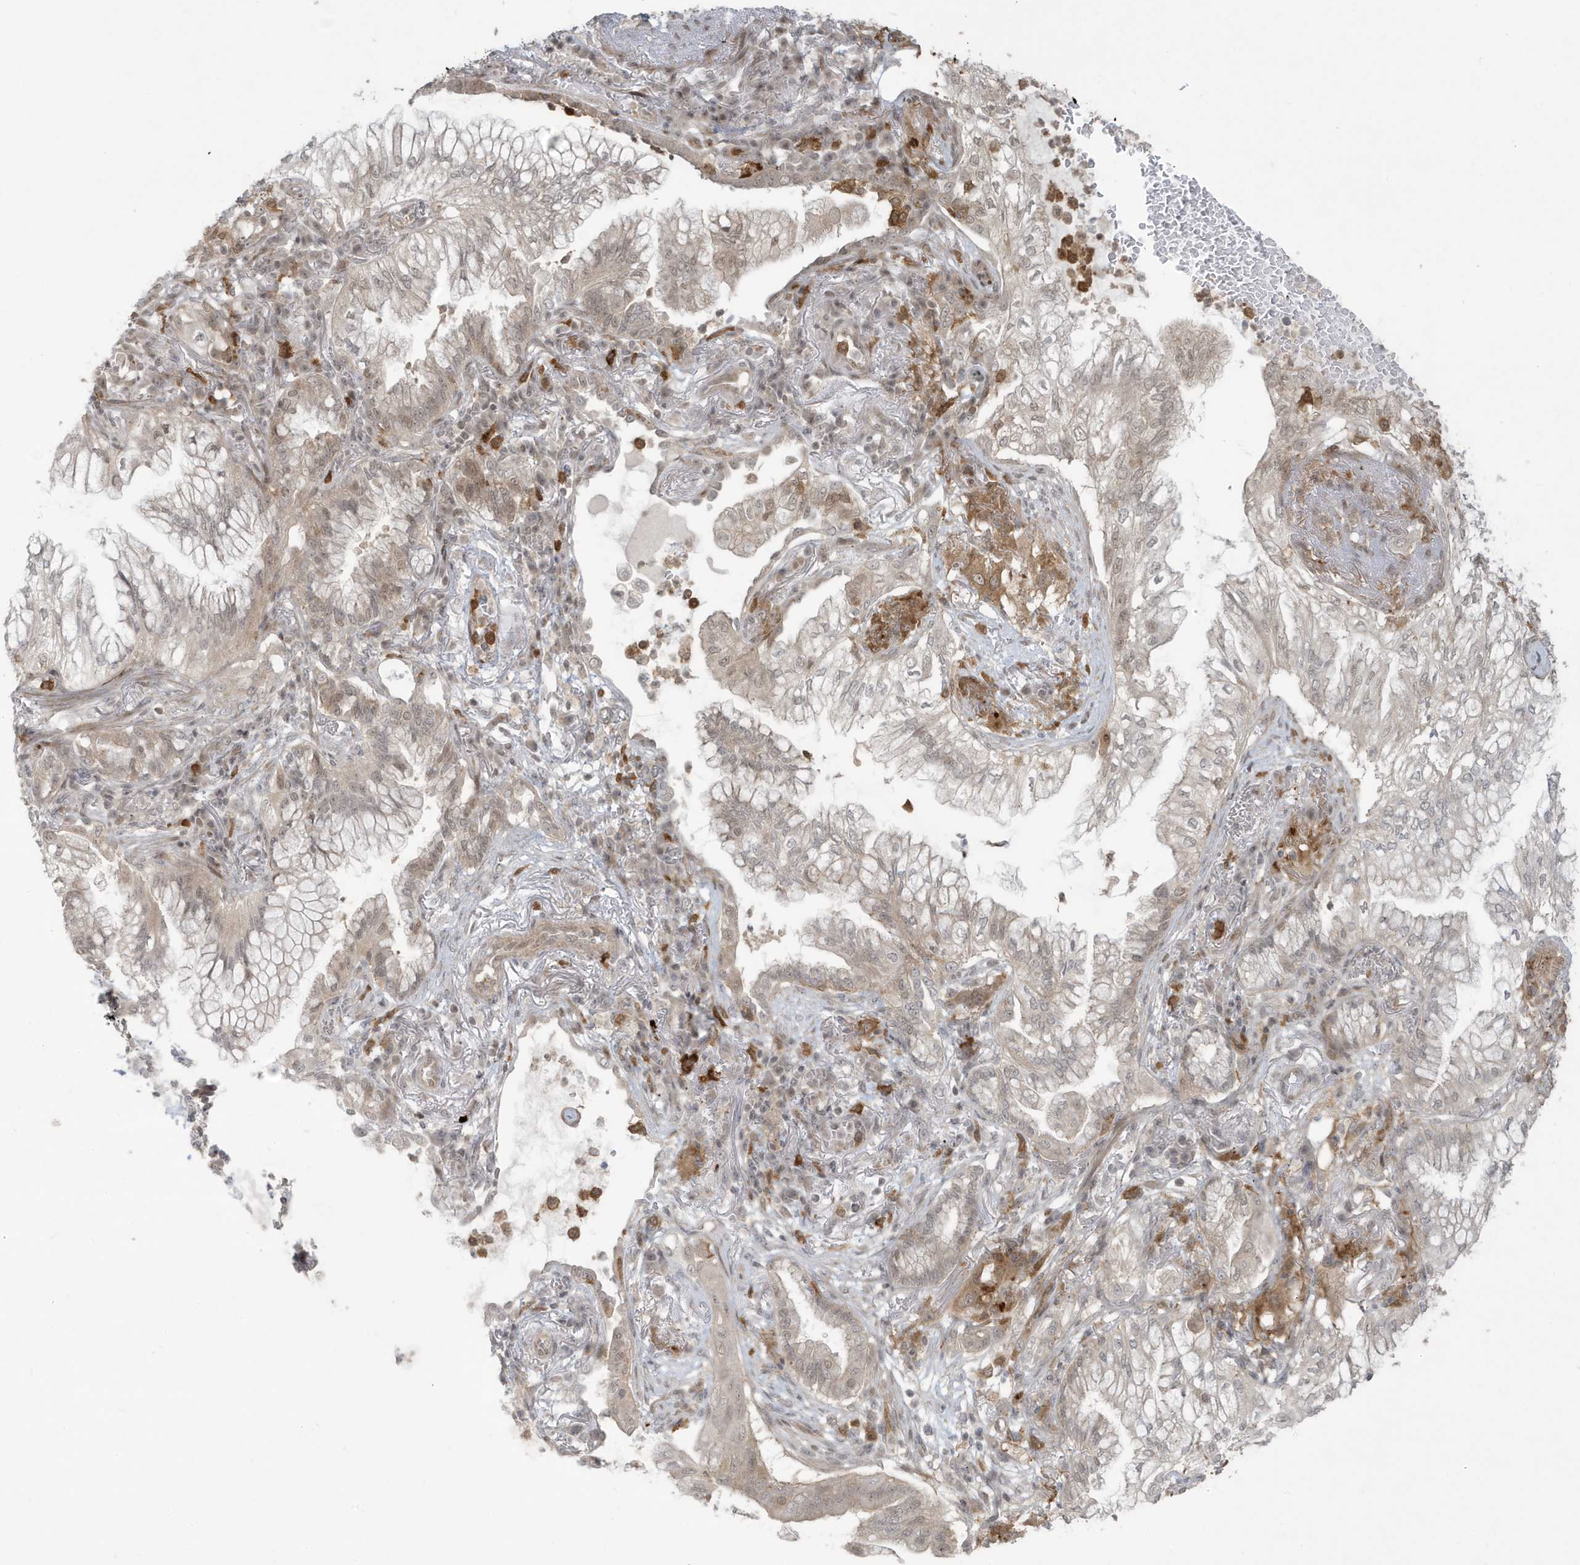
{"staining": {"intensity": "weak", "quantity": "25%-75%", "location": "cytoplasmic/membranous,nuclear"}, "tissue": "lung cancer", "cell_type": "Tumor cells", "image_type": "cancer", "snomed": [{"axis": "morphology", "description": "Adenocarcinoma, NOS"}, {"axis": "topography", "description": "Lung"}], "caption": "Protein staining by immunohistochemistry (IHC) demonstrates weak cytoplasmic/membranous and nuclear expression in about 25%-75% of tumor cells in lung cancer. The staining was performed using DAB (3,3'-diaminobenzidine), with brown indicating positive protein expression. Nuclei are stained blue with hematoxylin.", "gene": "C1orf52", "patient": {"sex": "female", "age": 70}}